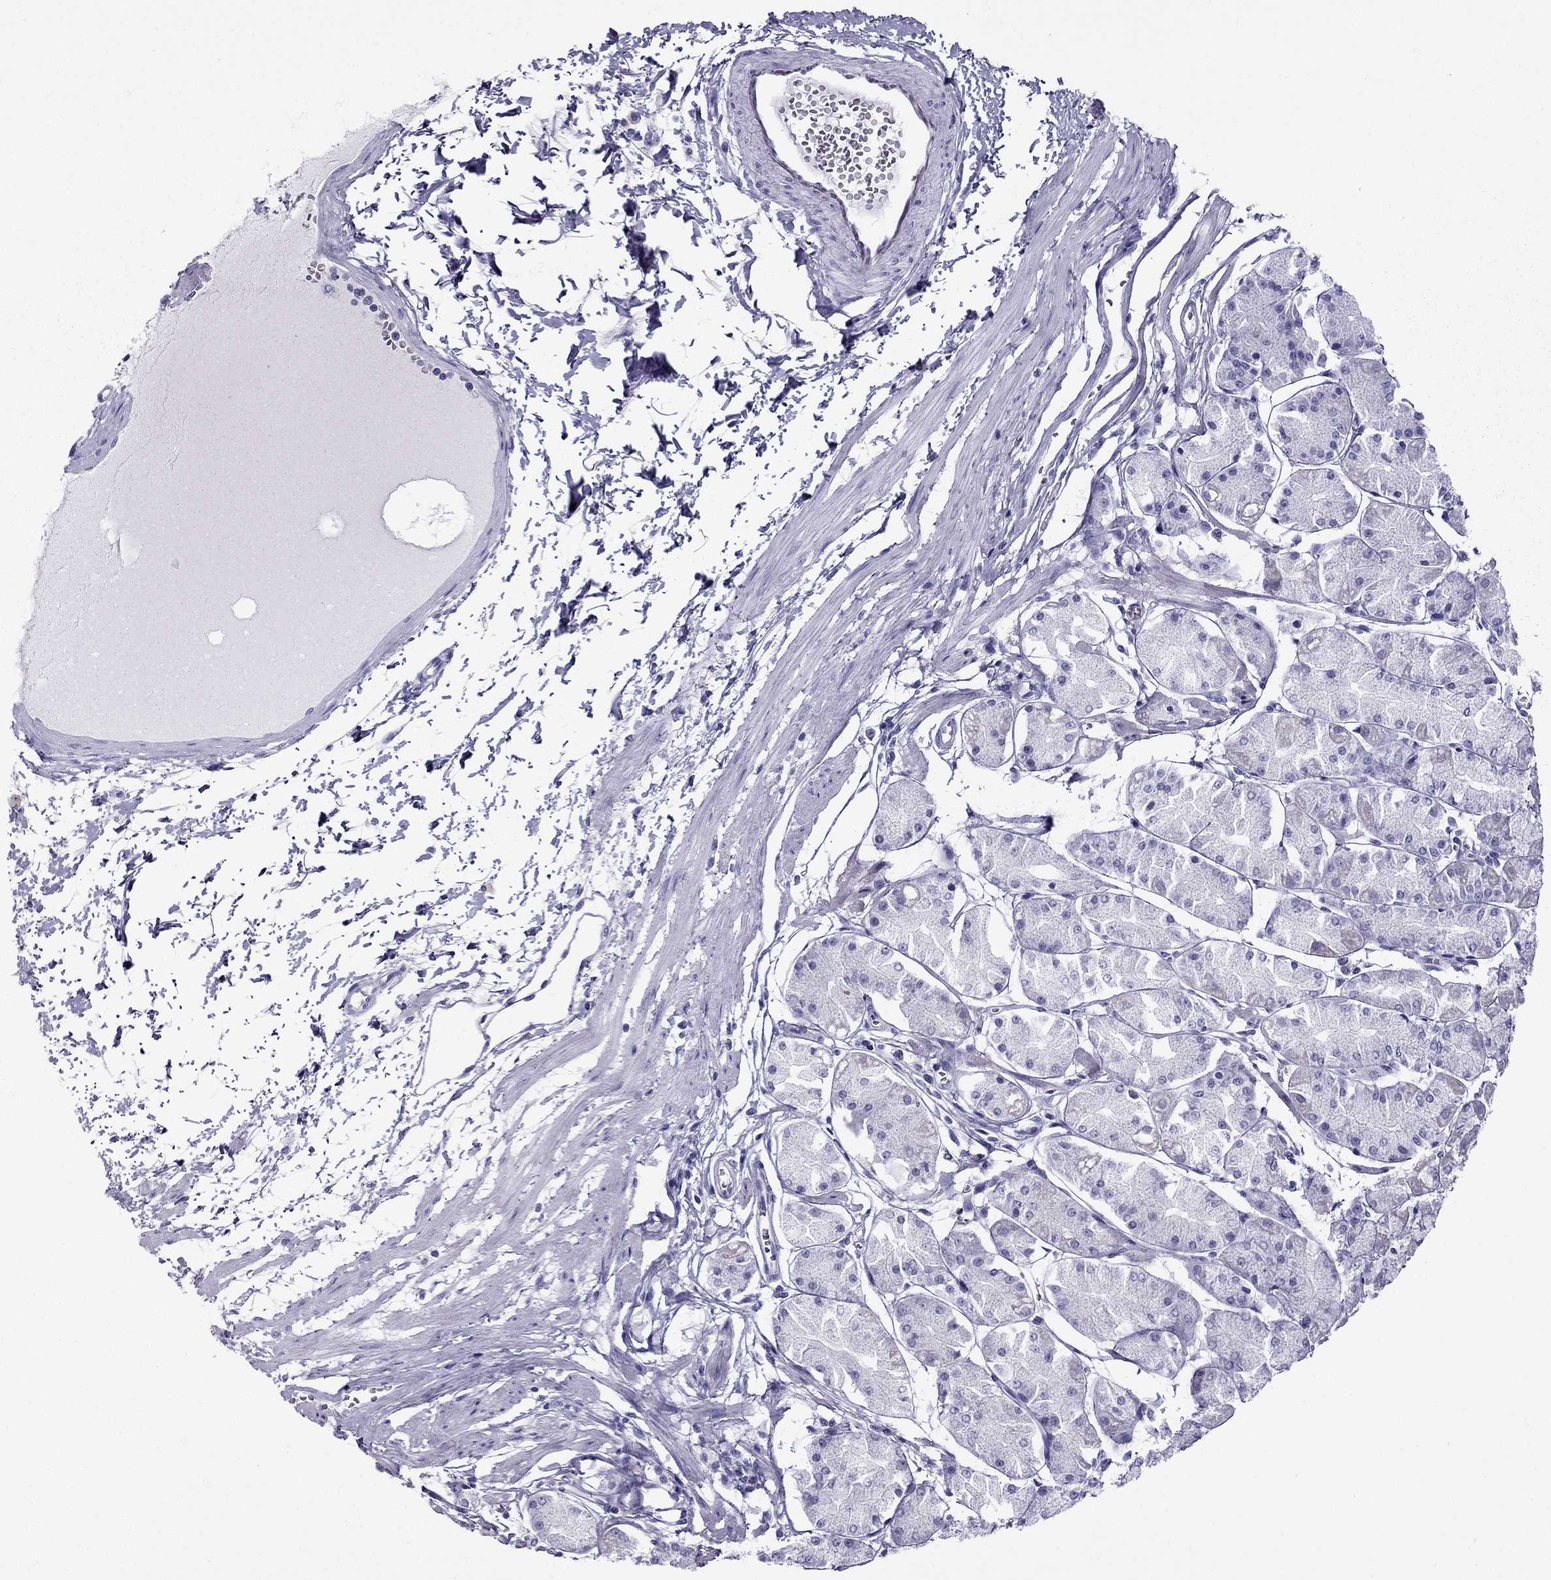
{"staining": {"intensity": "weak", "quantity": "<25%", "location": "cytoplasmic/membranous"}, "tissue": "stomach", "cell_type": "Glandular cells", "image_type": "normal", "snomed": [{"axis": "morphology", "description": "Normal tissue, NOS"}, {"axis": "topography", "description": "Stomach, upper"}], "caption": "Protein analysis of normal stomach displays no significant positivity in glandular cells.", "gene": "TFF3", "patient": {"sex": "male", "age": 60}}